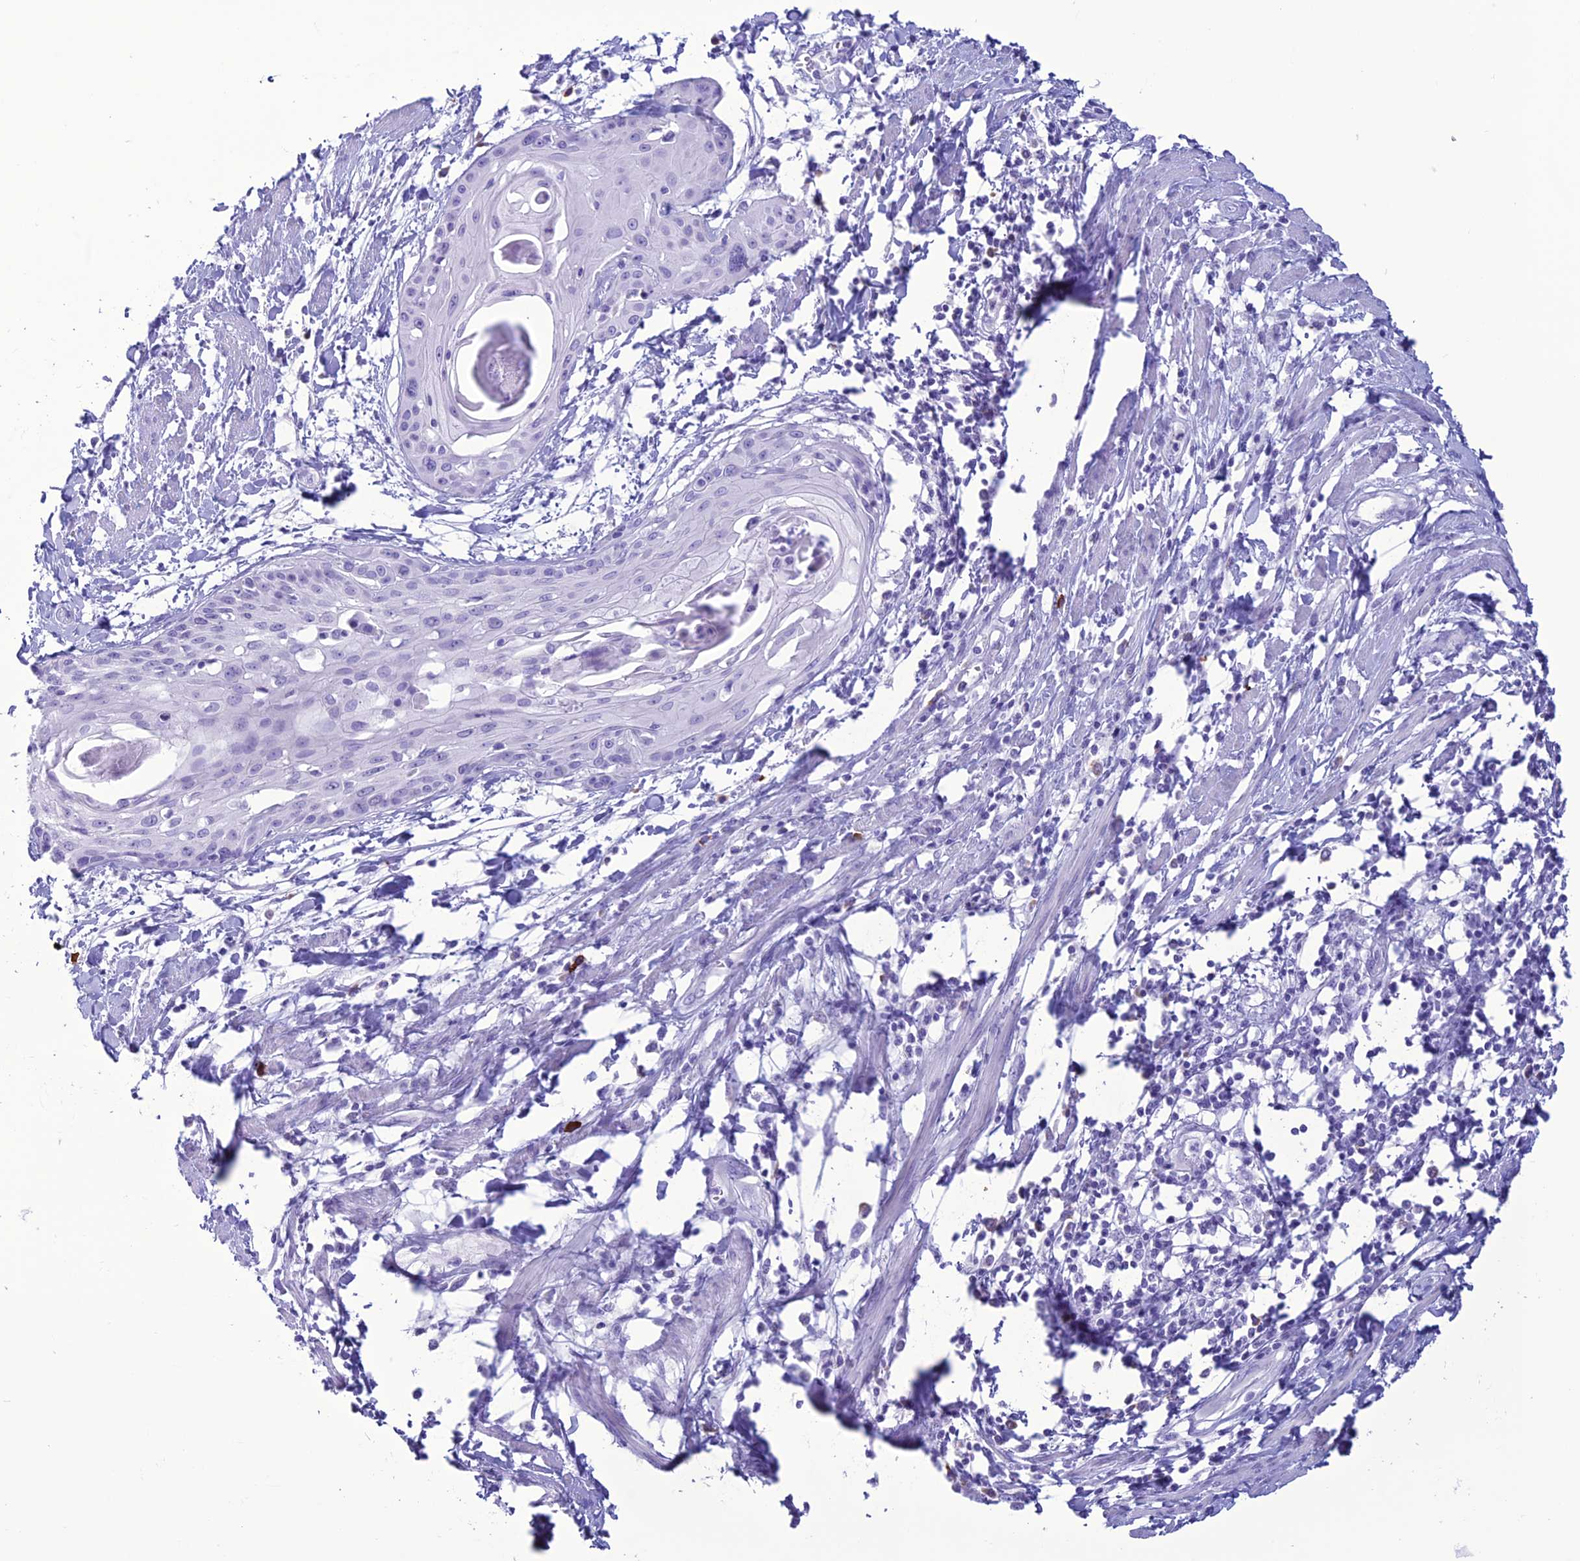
{"staining": {"intensity": "negative", "quantity": "none", "location": "none"}, "tissue": "cervical cancer", "cell_type": "Tumor cells", "image_type": "cancer", "snomed": [{"axis": "morphology", "description": "Squamous cell carcinoma, NOS"}, {"axis": "topography", "description": "Cervix"}], "caption": "There is no significant staining in tumor cells of cervical squamous cell carcinoma.", "gene": "MZB1", "patient": {"sex": "female", "age": 57}}